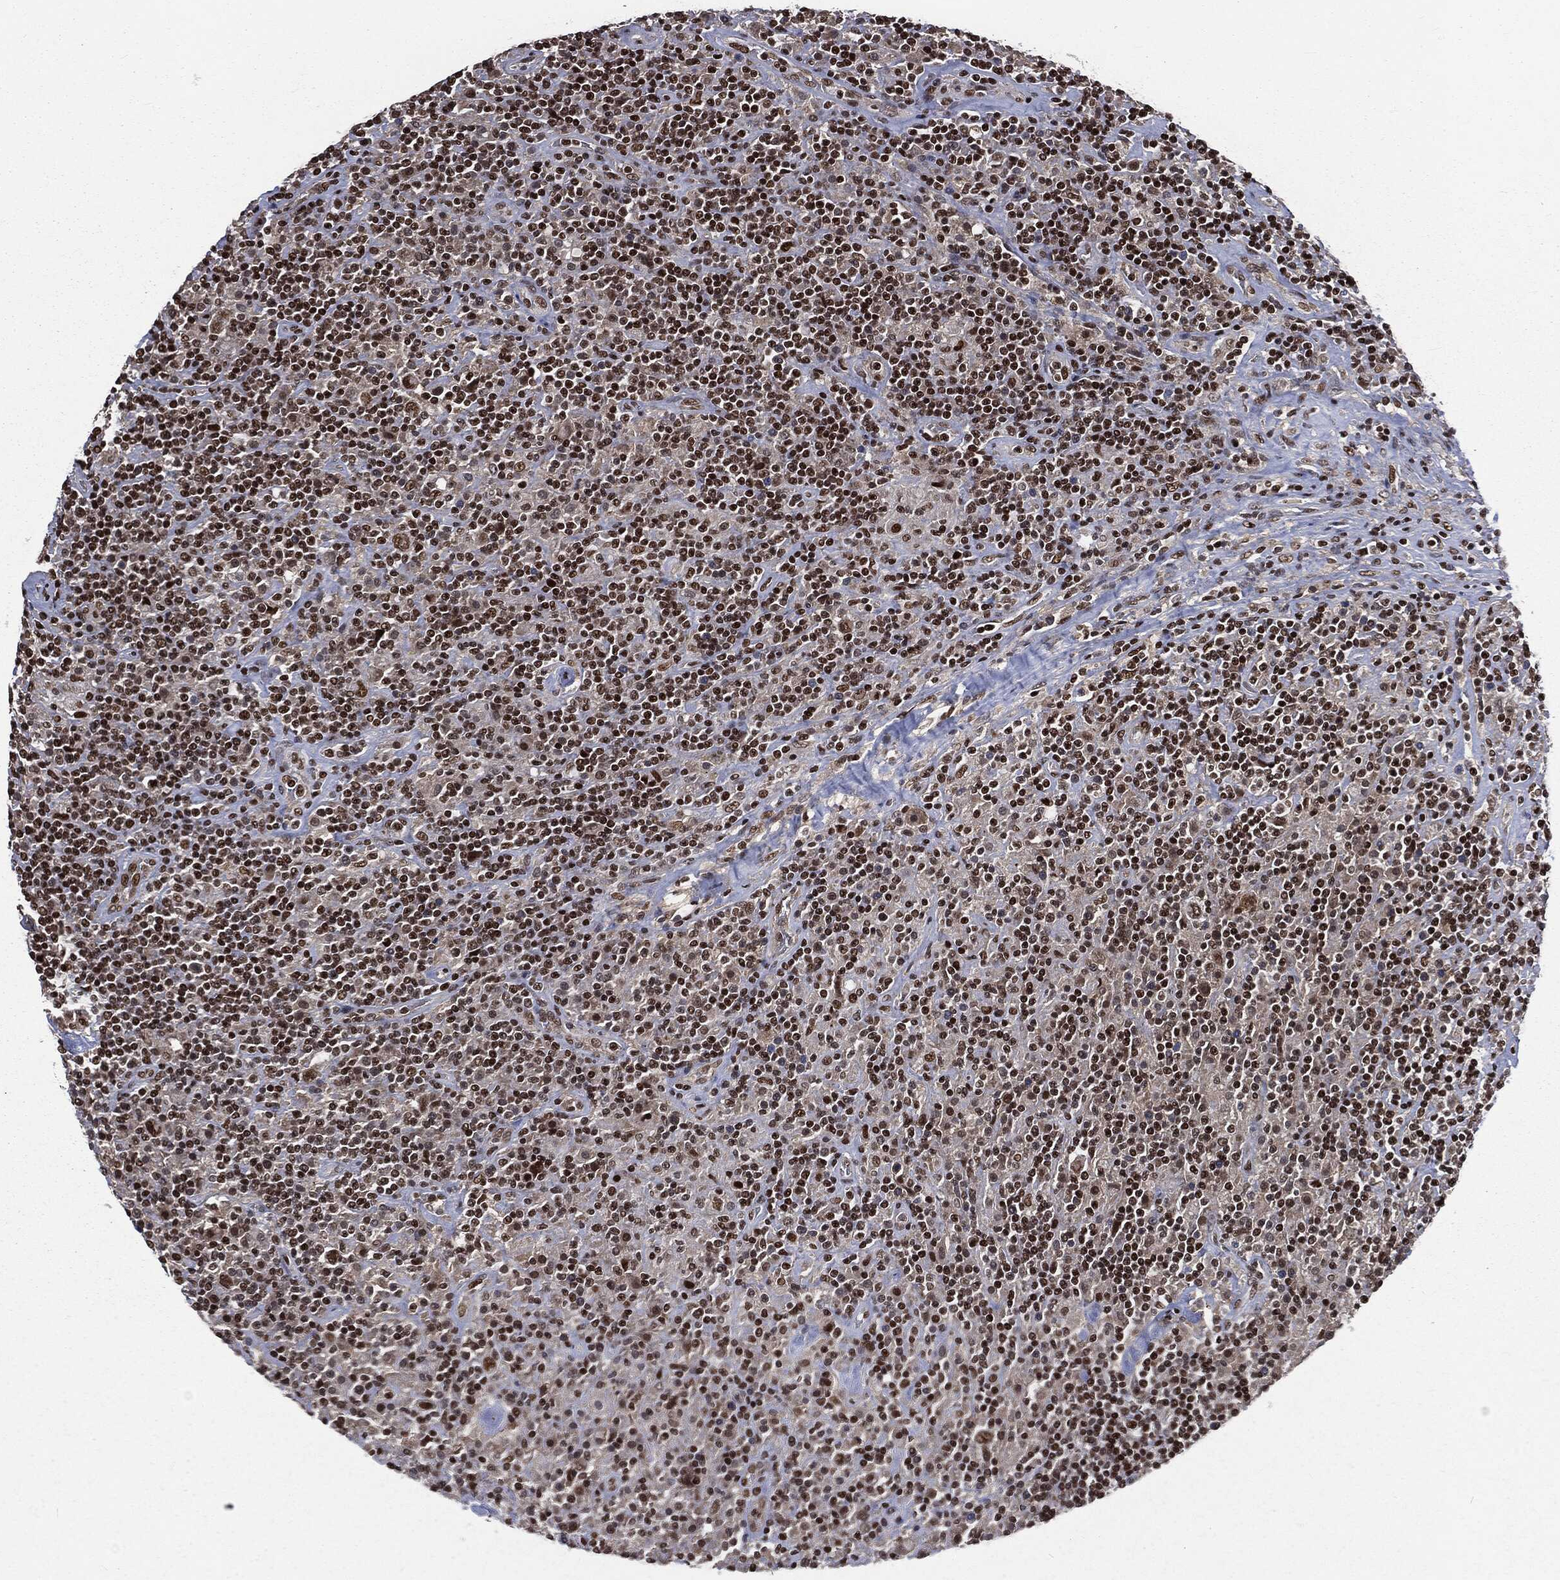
{"staining": {"intensity": "moderate", "quantity": ">75%", "location": "nuclear"}, "tissue": "lymphoma", "cell_type": "Tumor cells", "image_type": "cancer", "snomed": [{"axis": "morphology", "description": "Hodgkin's disease, NOS"}, {"axis": "topography", "description": "Lymph node"}], "caption": "A high-resolution image shows immunohistochemistry (IHC) staining of lymphoma, which reveals moderate nuclear expression in about >75% of tumor cells.", "gene": "DPH2", "patient": {"sex": "male", "age": 70}}